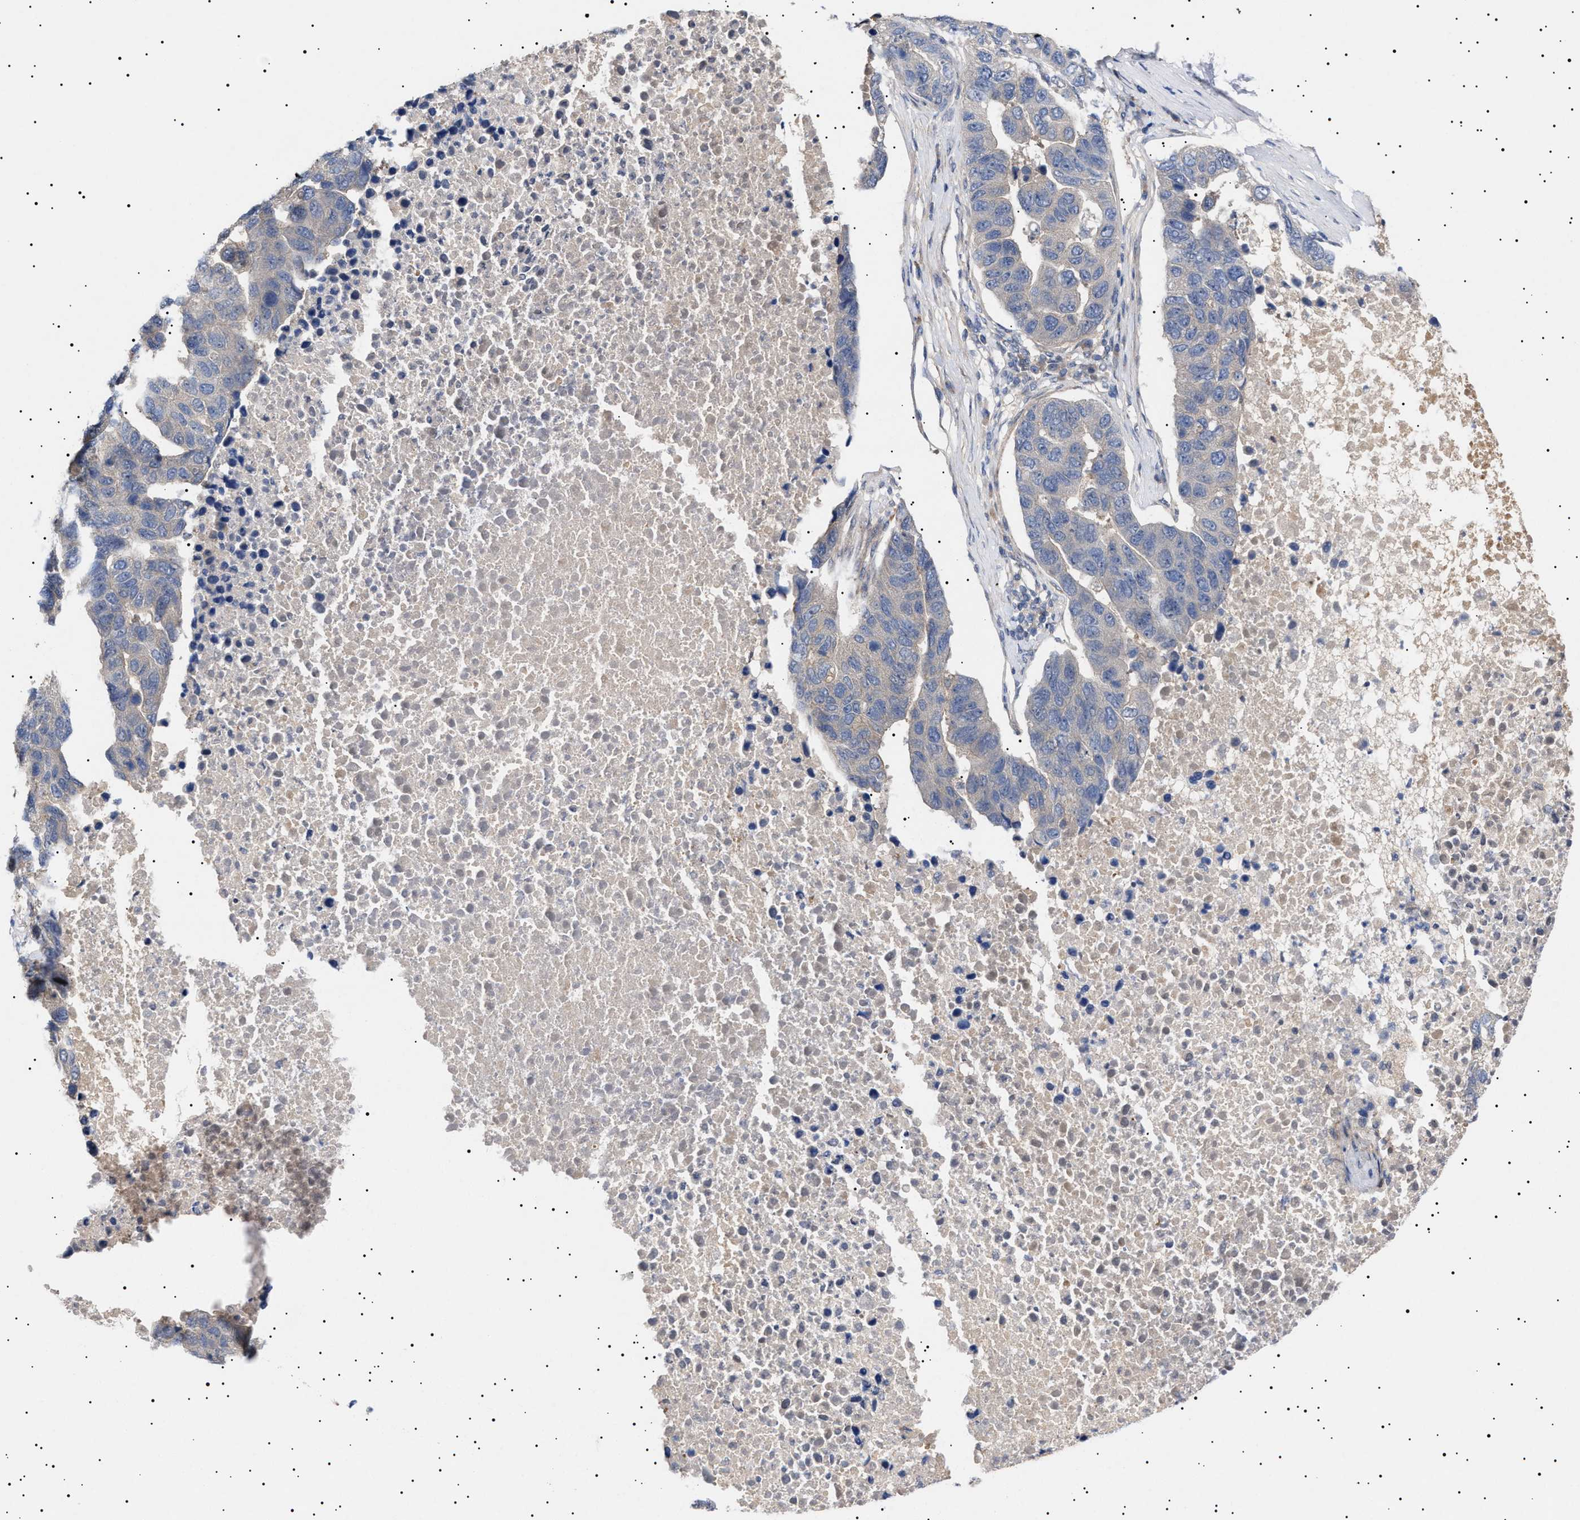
{"staining": {"intensity": "weak", "quantity": "<25%", "location": "cytoplasmic/membranous"}, "tissue": "pancreatic cancer", "cell_type": "Tumor cells", "image_type": "cancer", "snomed": [{"axis": "morphology", "description": "Adenocarcinoma, NOS"}, {"axis": "topography", "description": "Pancreas"}], "caption": "There is no significant expression in tumor cells of pancreatic adenocarcinoma.", "gene": "NPLOC4", "patient": {"sex": "female", "age": 61}}